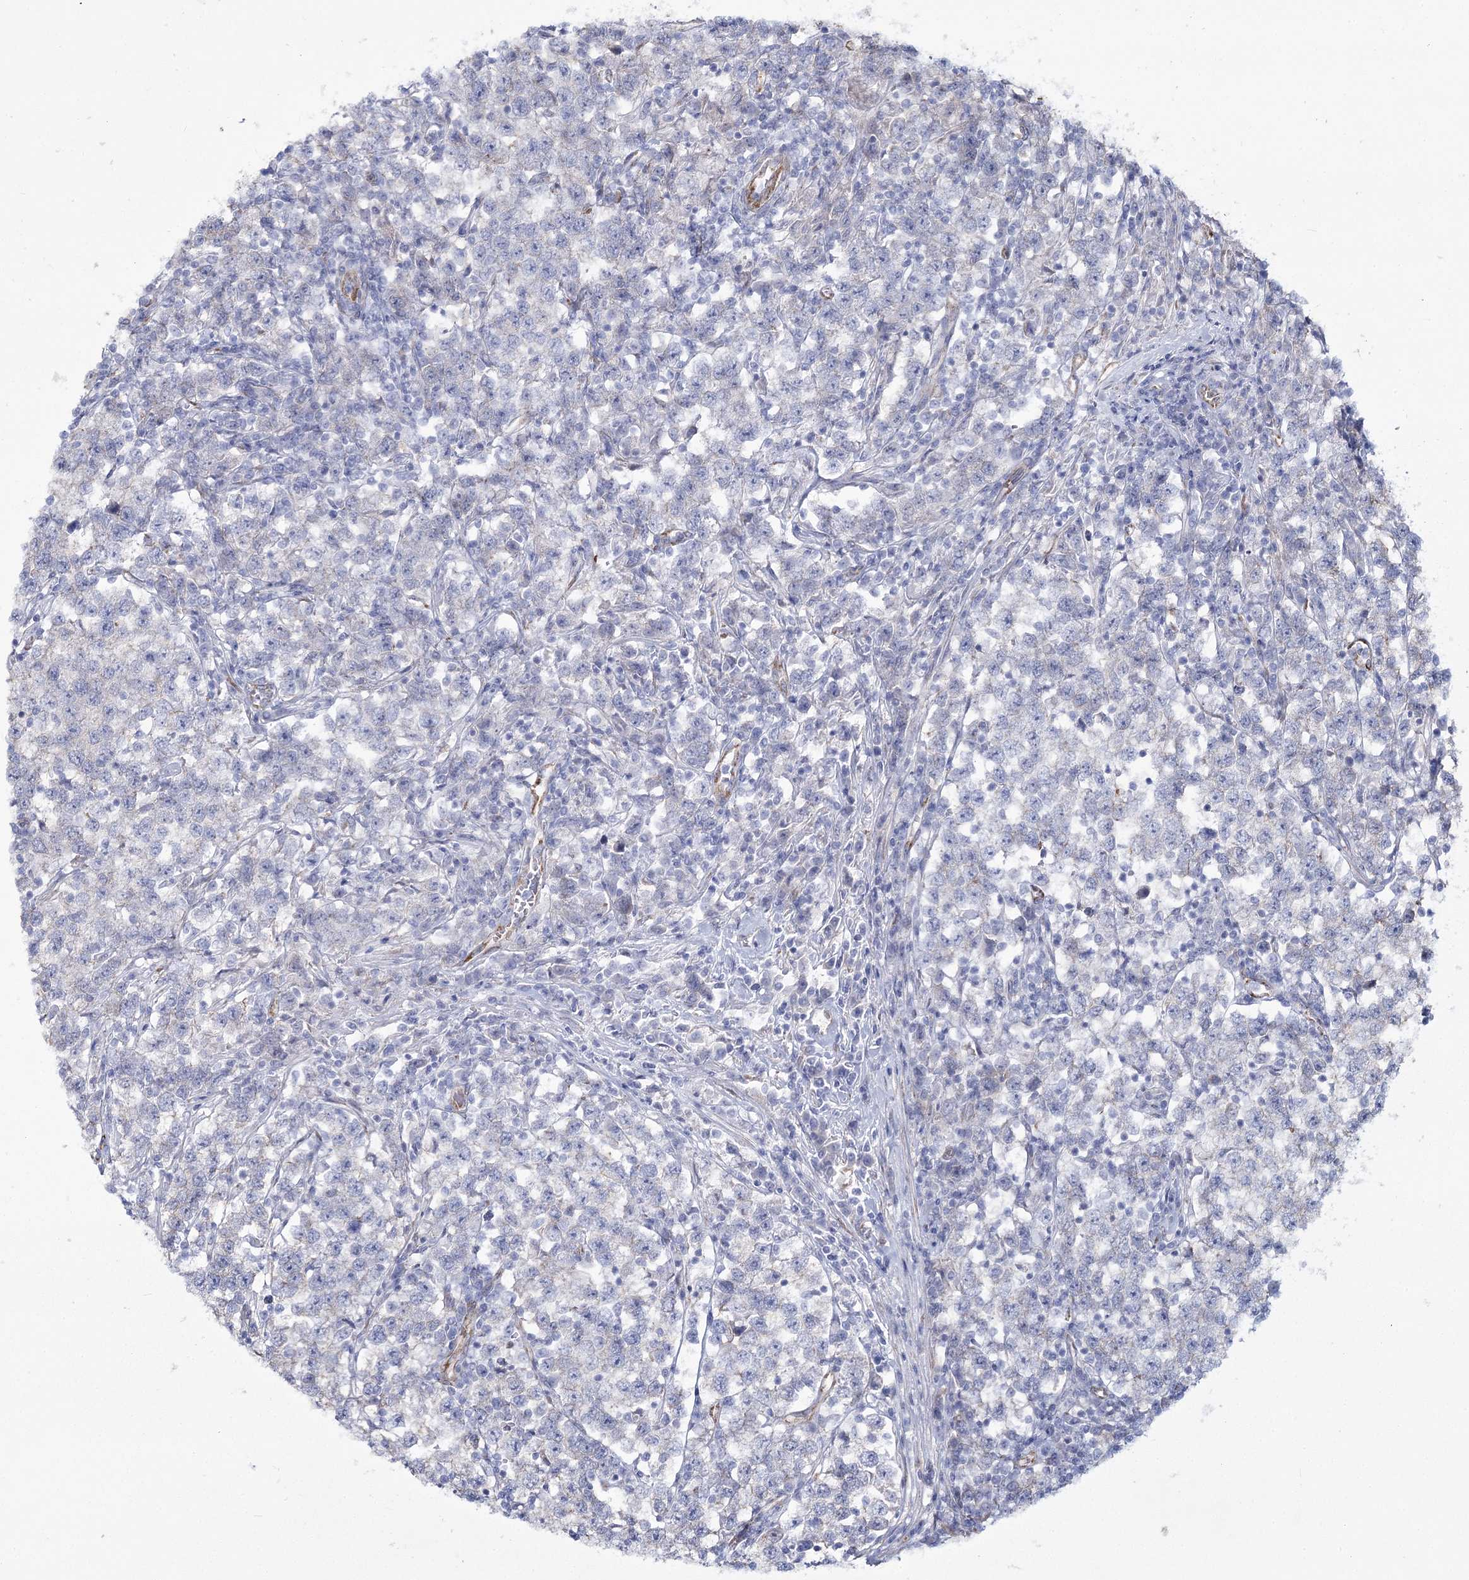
{"staining": {"intensity": "negative", "quantity": "none", "location": "none"}, "tissue": "testis cancer", "cell_type": "Tumor cells", "image_type": "cancer", "snomed": [{"axis": "morphology", "description": "Normal tissue, NOS"}, {"axis": "morphology", "description": "Seminoma, NOS"}, {"axis": "topography", "description": "Testis"}], "caption": "A histopathology image of human seminoma (testis) is negative for staining in tumor cells.", "gene": "ME3", "patient": {"sex": "male", "age": 43}}